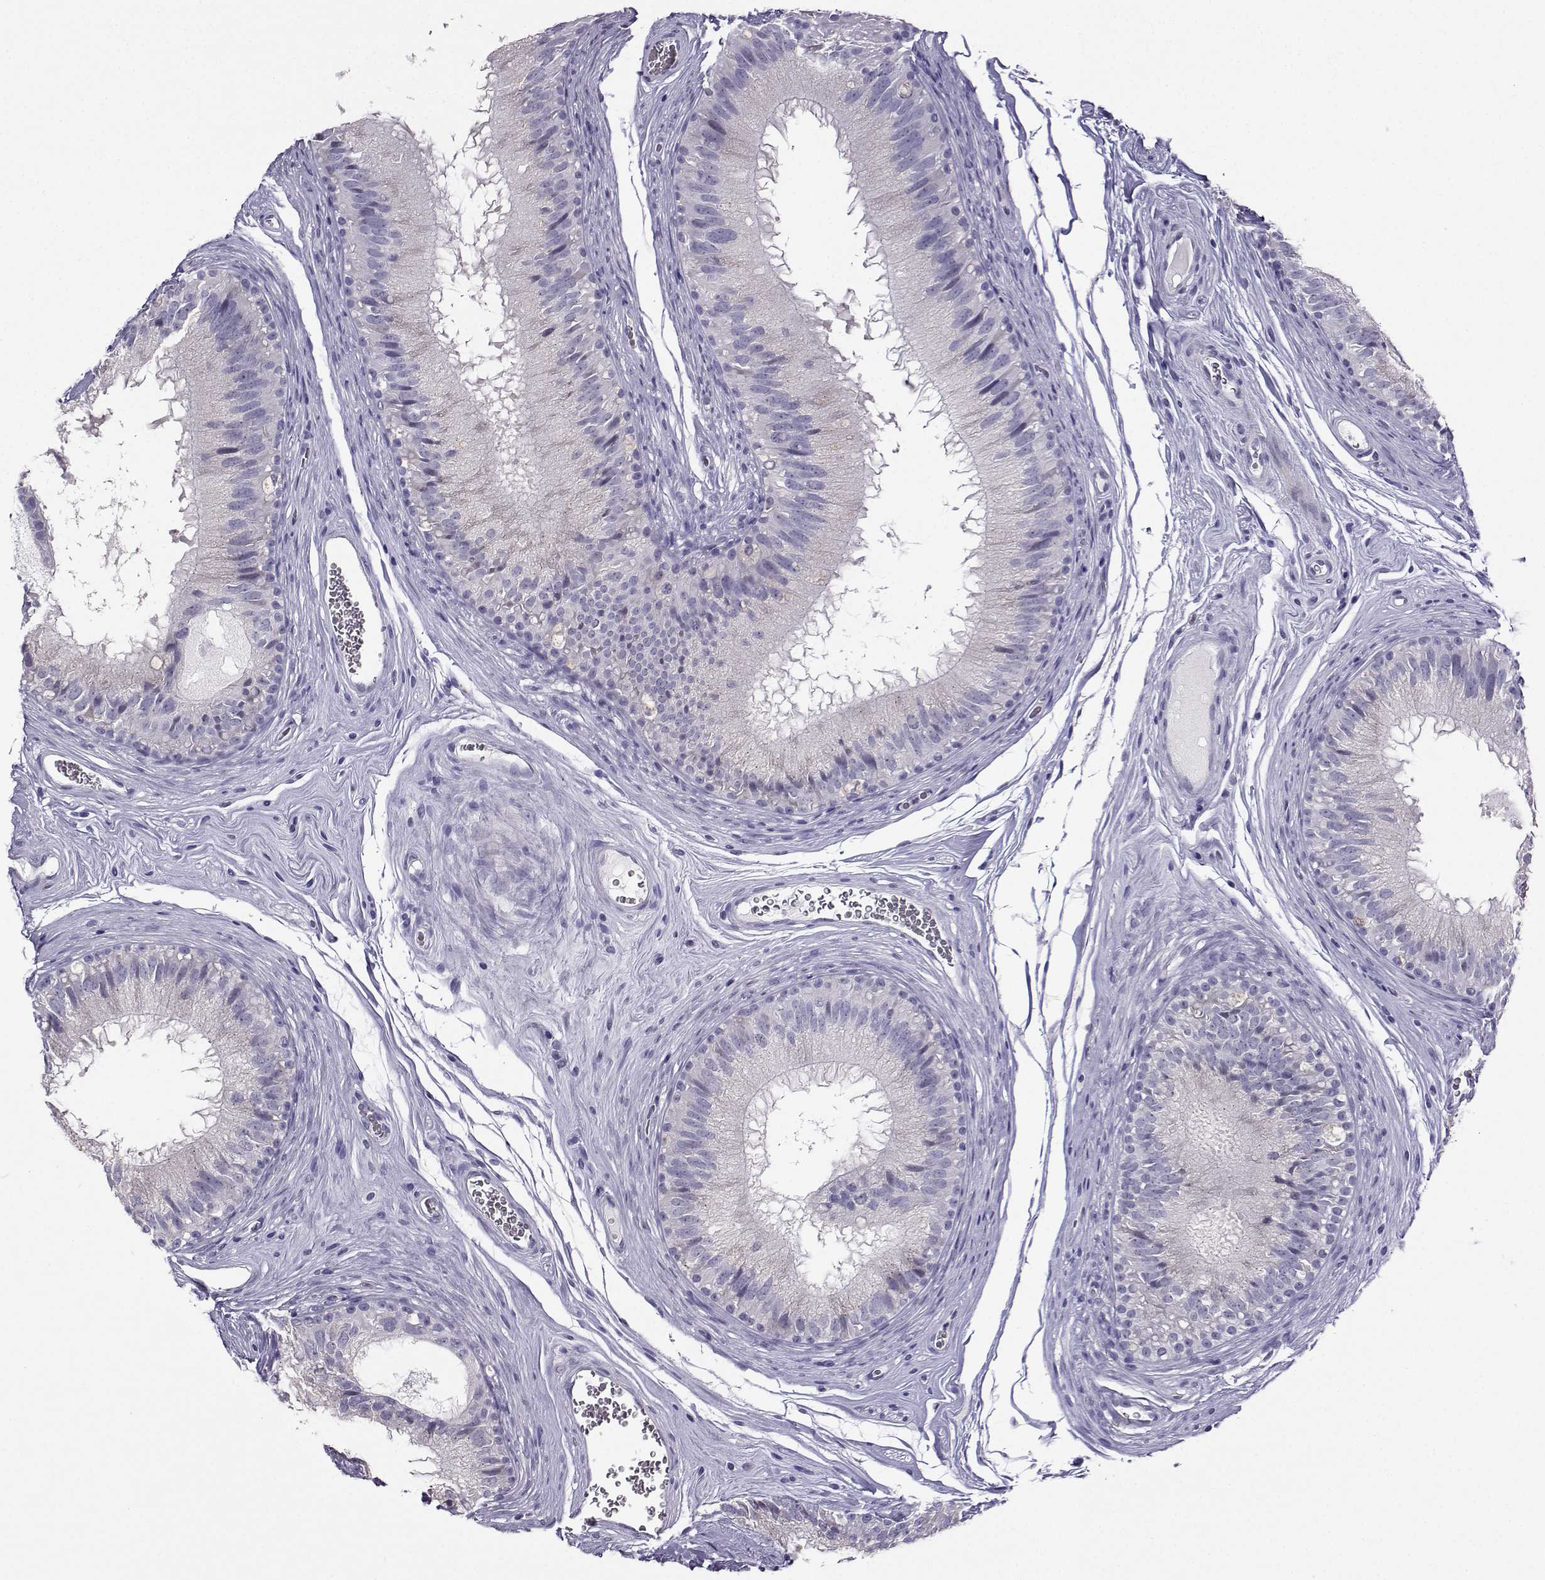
{"staining": {"intensity": "negative", "quantity": "none", "location": "none"}, "tissue": "epididymis", "cell_type": "Glandular cells", "image_type": "normal", "snomed": [{"axis": "morphology", "description": "Normal tissue, NOS"}, {"axis": "topography", "description": "Epididymis"}], "caption": "Protein analysis of benign epididymis shows no significant expression in glandular cells.", "gene": "TBR1", "patient": {"sex": "male", "age": 37}}